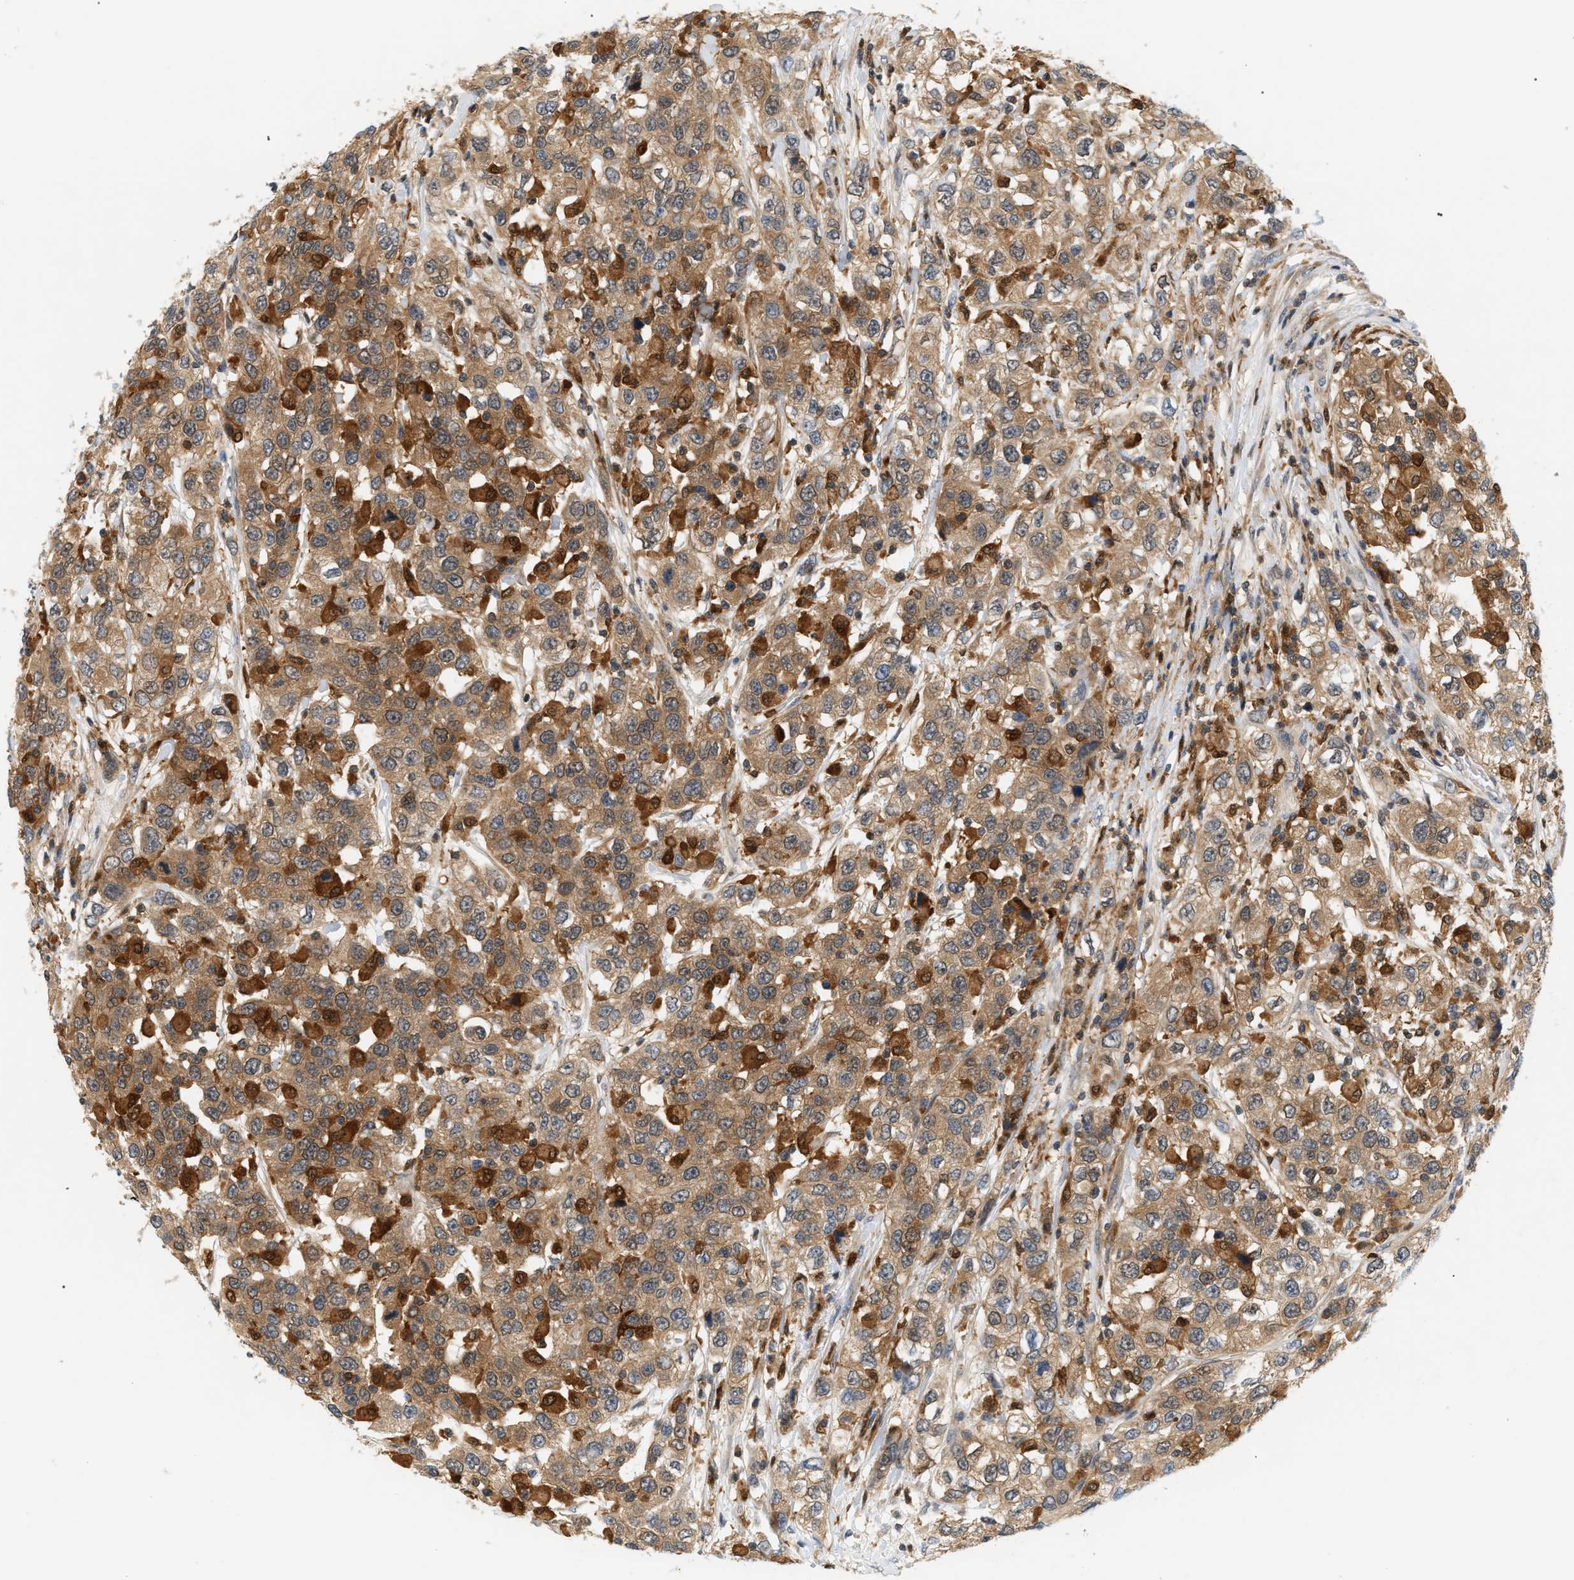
{"staining": {"intensity": "moderate", "quantity": ">75%", "location": "cytoplasmic/membranous"}, "tissue": "urothelial cancer", "cell_type": "Tumor cells", "image_type": "cancer", "snomed": [{"axis": "morphology", "description": "Urothelial carcinoma, High grade"}, {"axis": "topography", "description": "Urinary bladder"}], "caption": "High-grade urothelial carcinoma stained for a protein shows moderate cytoplasmic/membranous positivity in tumor cells. The protein is stained brown, and the nuclei are stained in blue (DAB IHC with brightfield microscopy, high magnification).", "gene": "PYCARD", "patient": {"sex": "female", "age": 80}}